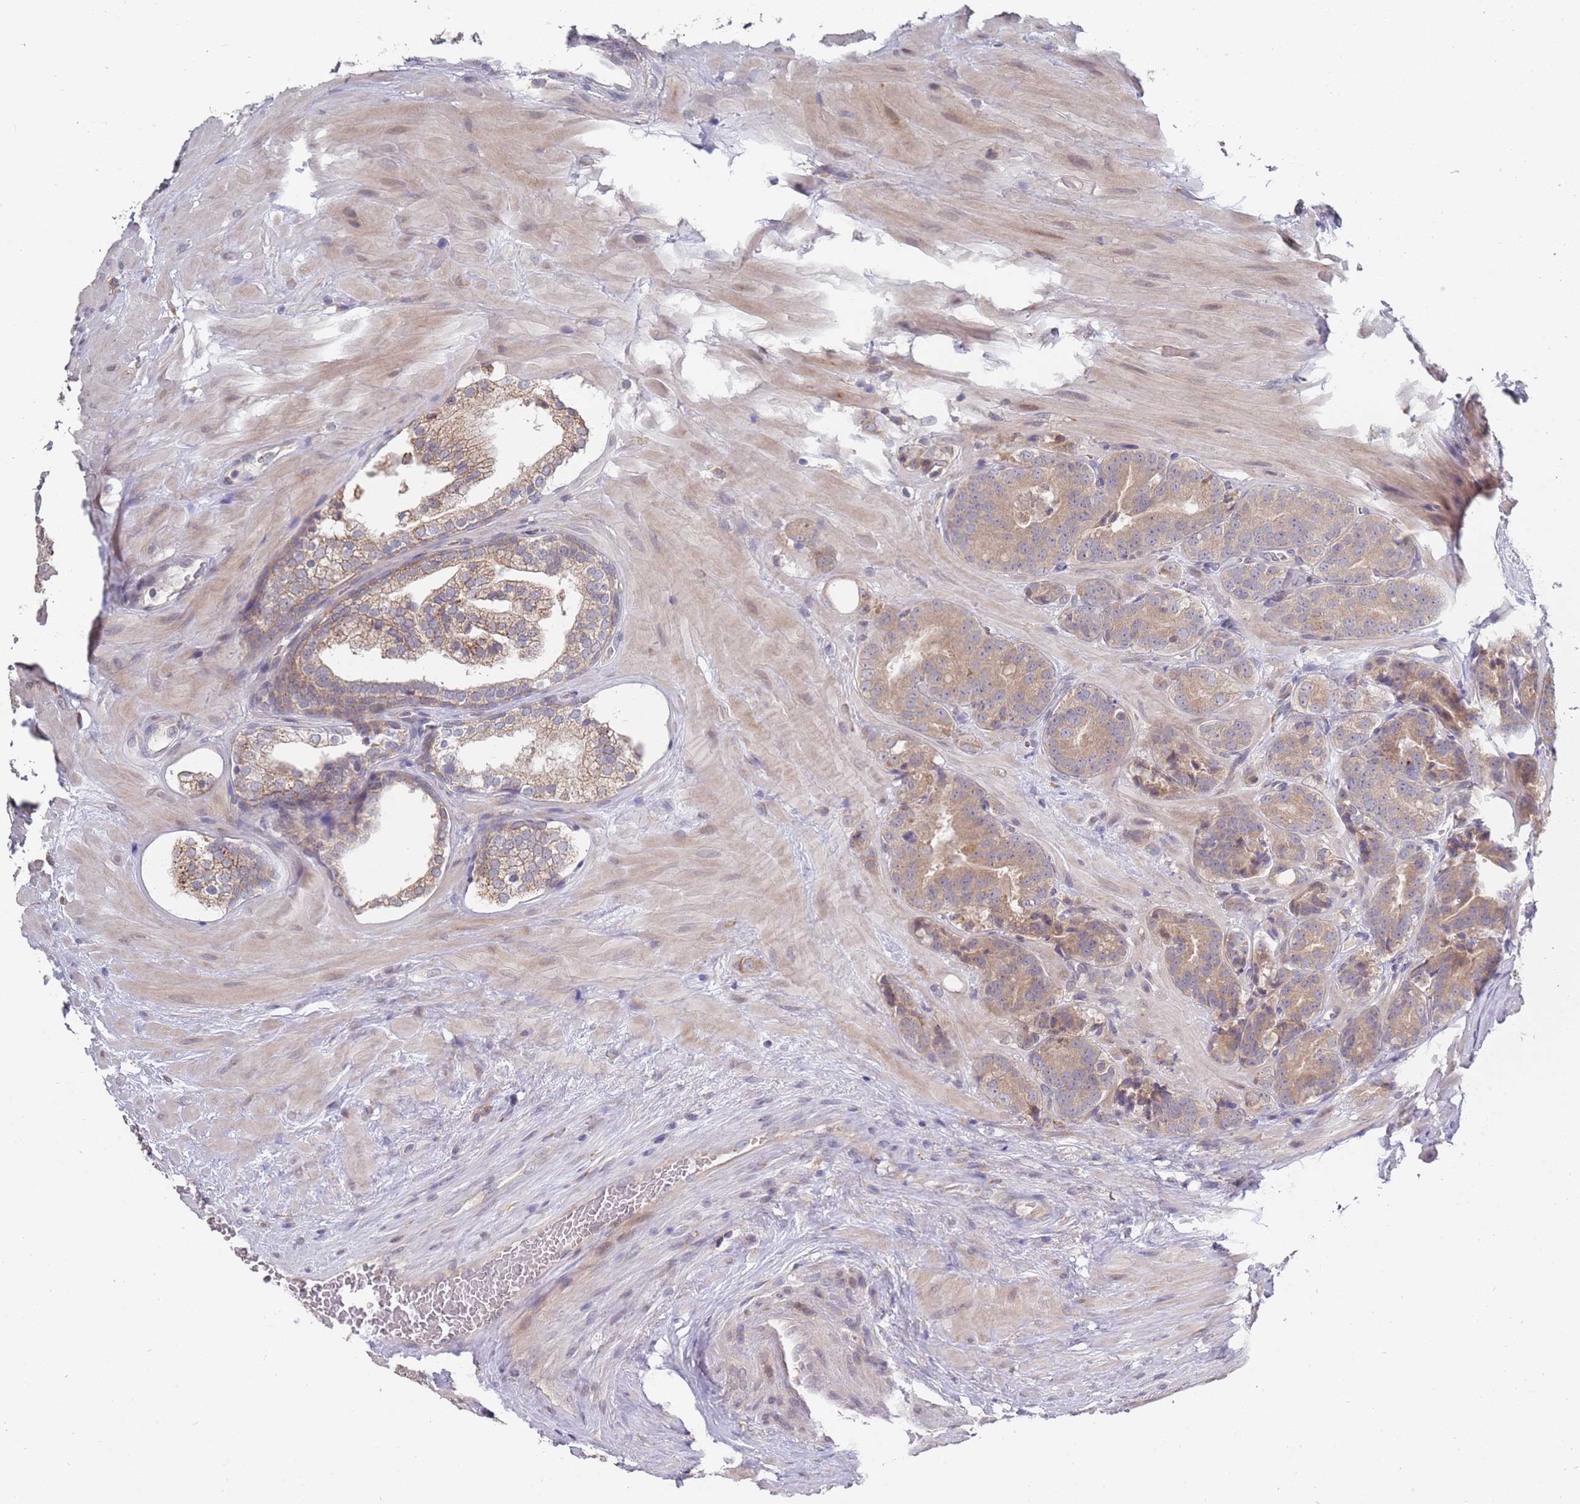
{"staining": {"intensity": "weak", "quantity": ">75%", "location": "cytoplasmic/membranous"}, "tissue": "prostate cancer", "cell_type": "Tumor cells", "image_type": "cancer", "snomed": [{"axis": "morphology", "description": "Adenocarcinoma, High grade"}, {"axis": "topography", "description": "Prostate"}], "caption": "A brown stain highlights weak cytoplasmic/membranous staining of a protein in prostate cancer (adenocarcinoma (high-grade)) tumor cells.", "gene": "VRK2", "patient": {"sex": "male", "age": 63}}